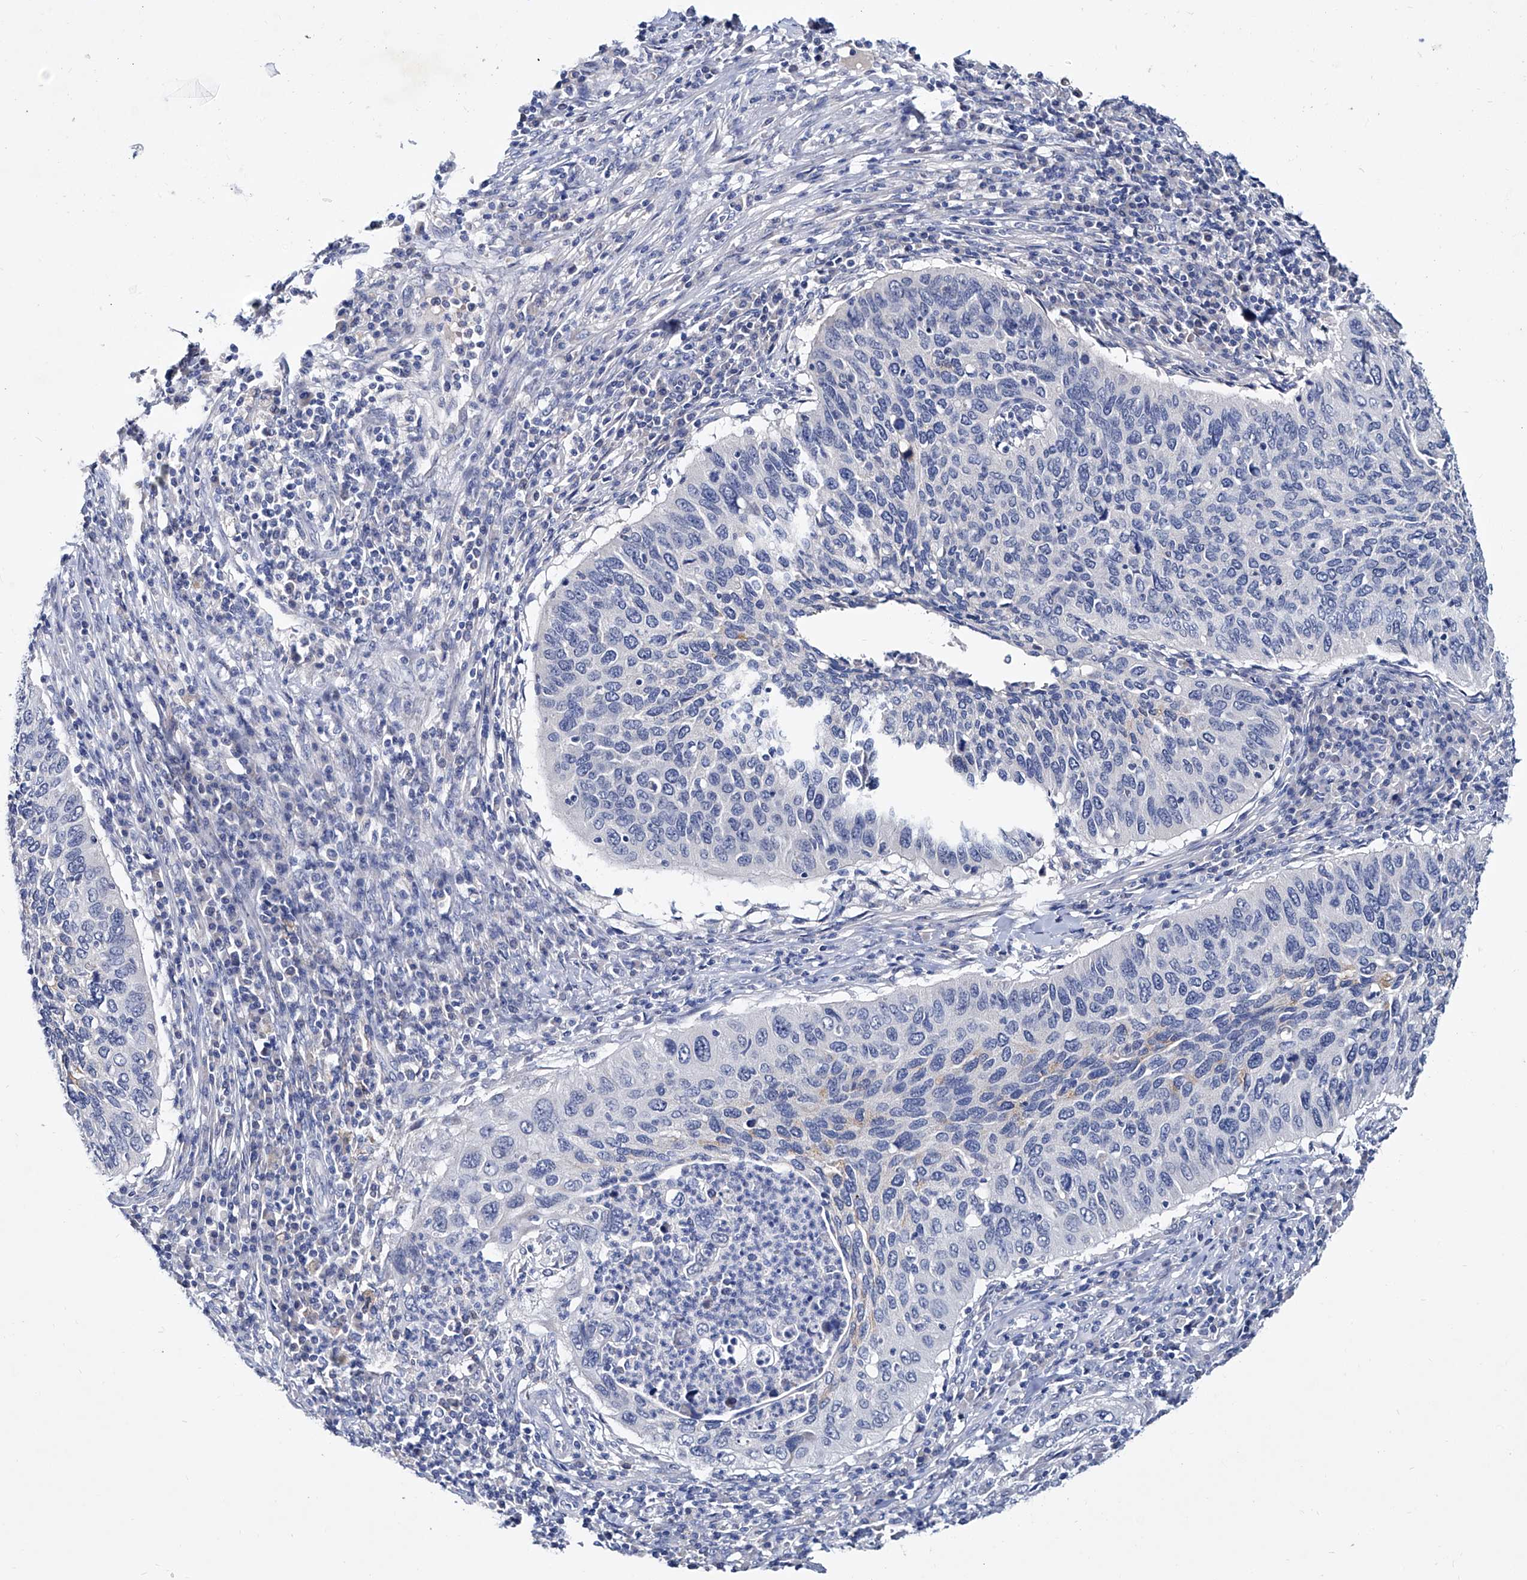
{"staining": {"intensity": "negative", "quantity": "none", "location": "none"}, "tissue": "cervical cancer", "cell_type": "Tumor cells", "image_type": "cancer", "snomed": [{"axis": "morphology", "description": "Squamous cell carcinoma, NOS"}, {"axis": "topography", "description": "Cervix"}], "caption": "Image shows no significant protein expression in tumor cells of cervical cancer (squamous cell carcinoma).", "gene": "KLHL17", "patient": {"sex": "female", "age": 38}}